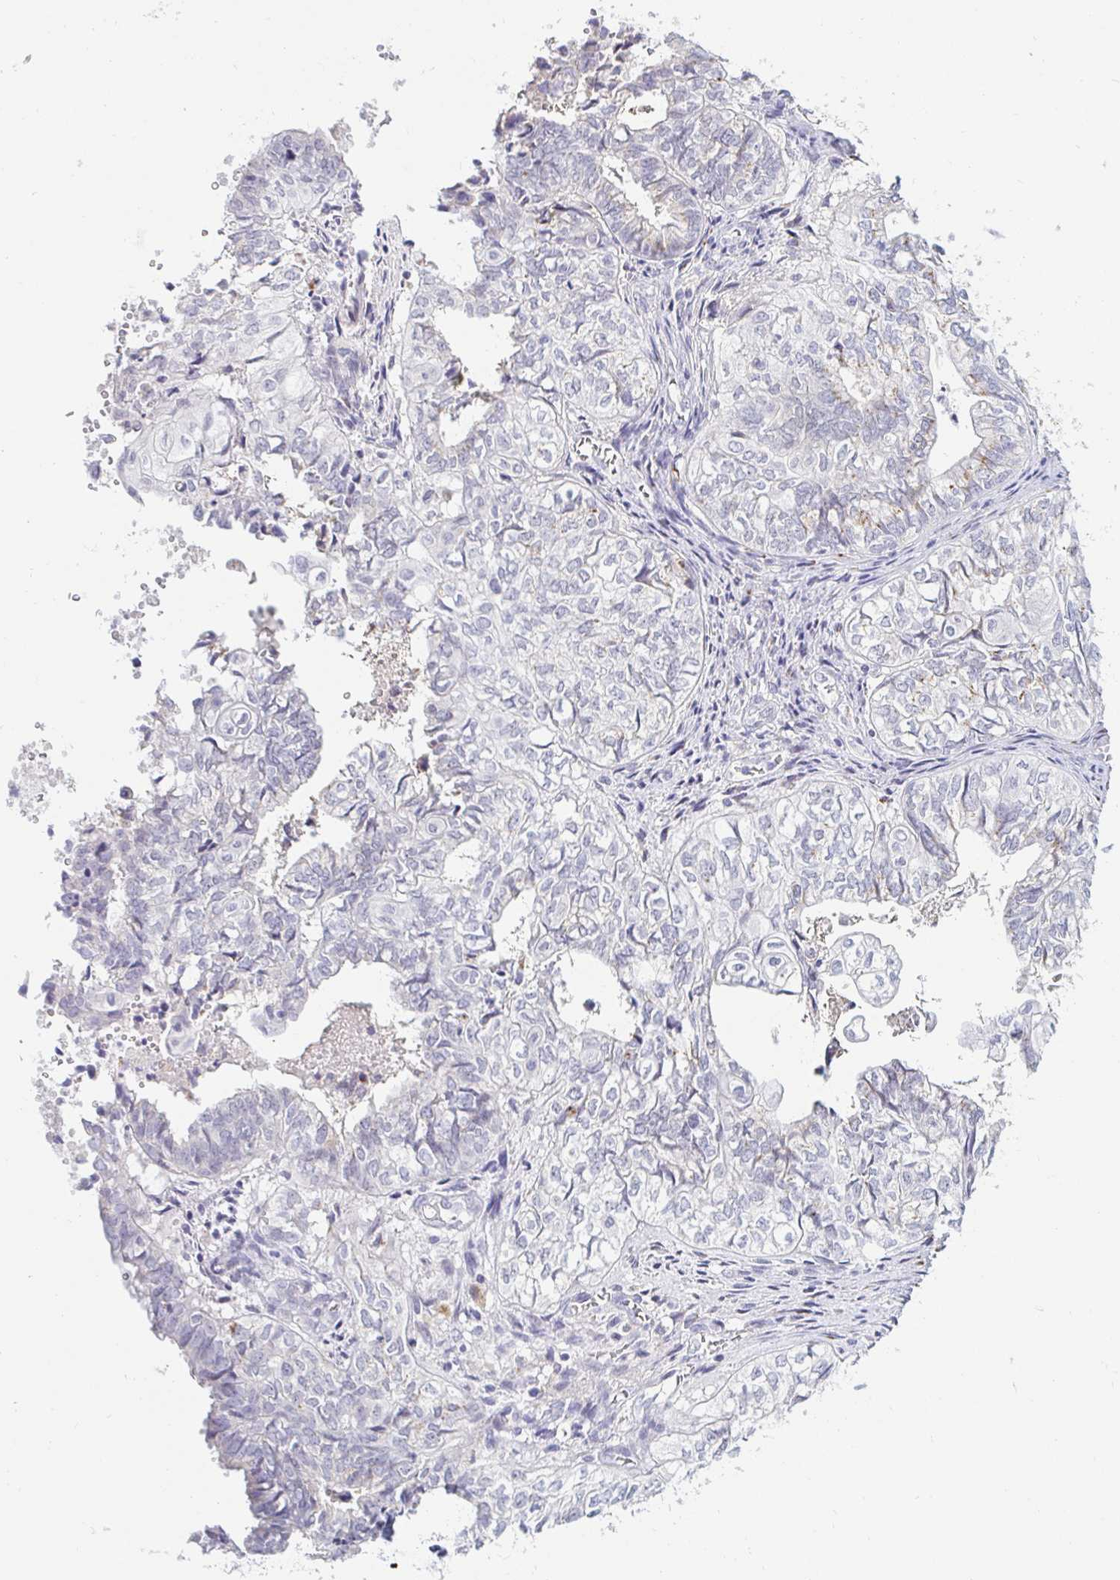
{"staining": {"intensity": "negative", "quantity": "none", "location": "none"}, "tissue": "ovarian cancer", "cell_type": "Tumor cells", "image_type": "cancer", "snomed": [{"axis": "morphology", "description": "Carcinoma, endometroid"}, {"axis": "topography", "description": "Ovary"}], "caption": "Immunohistochemical staining of endometroid carcinoma (ovarian) reveals no significant staining in tumor cells.", "gene": "OR51D1", "patient": {"sex": "female", "age": 64}}